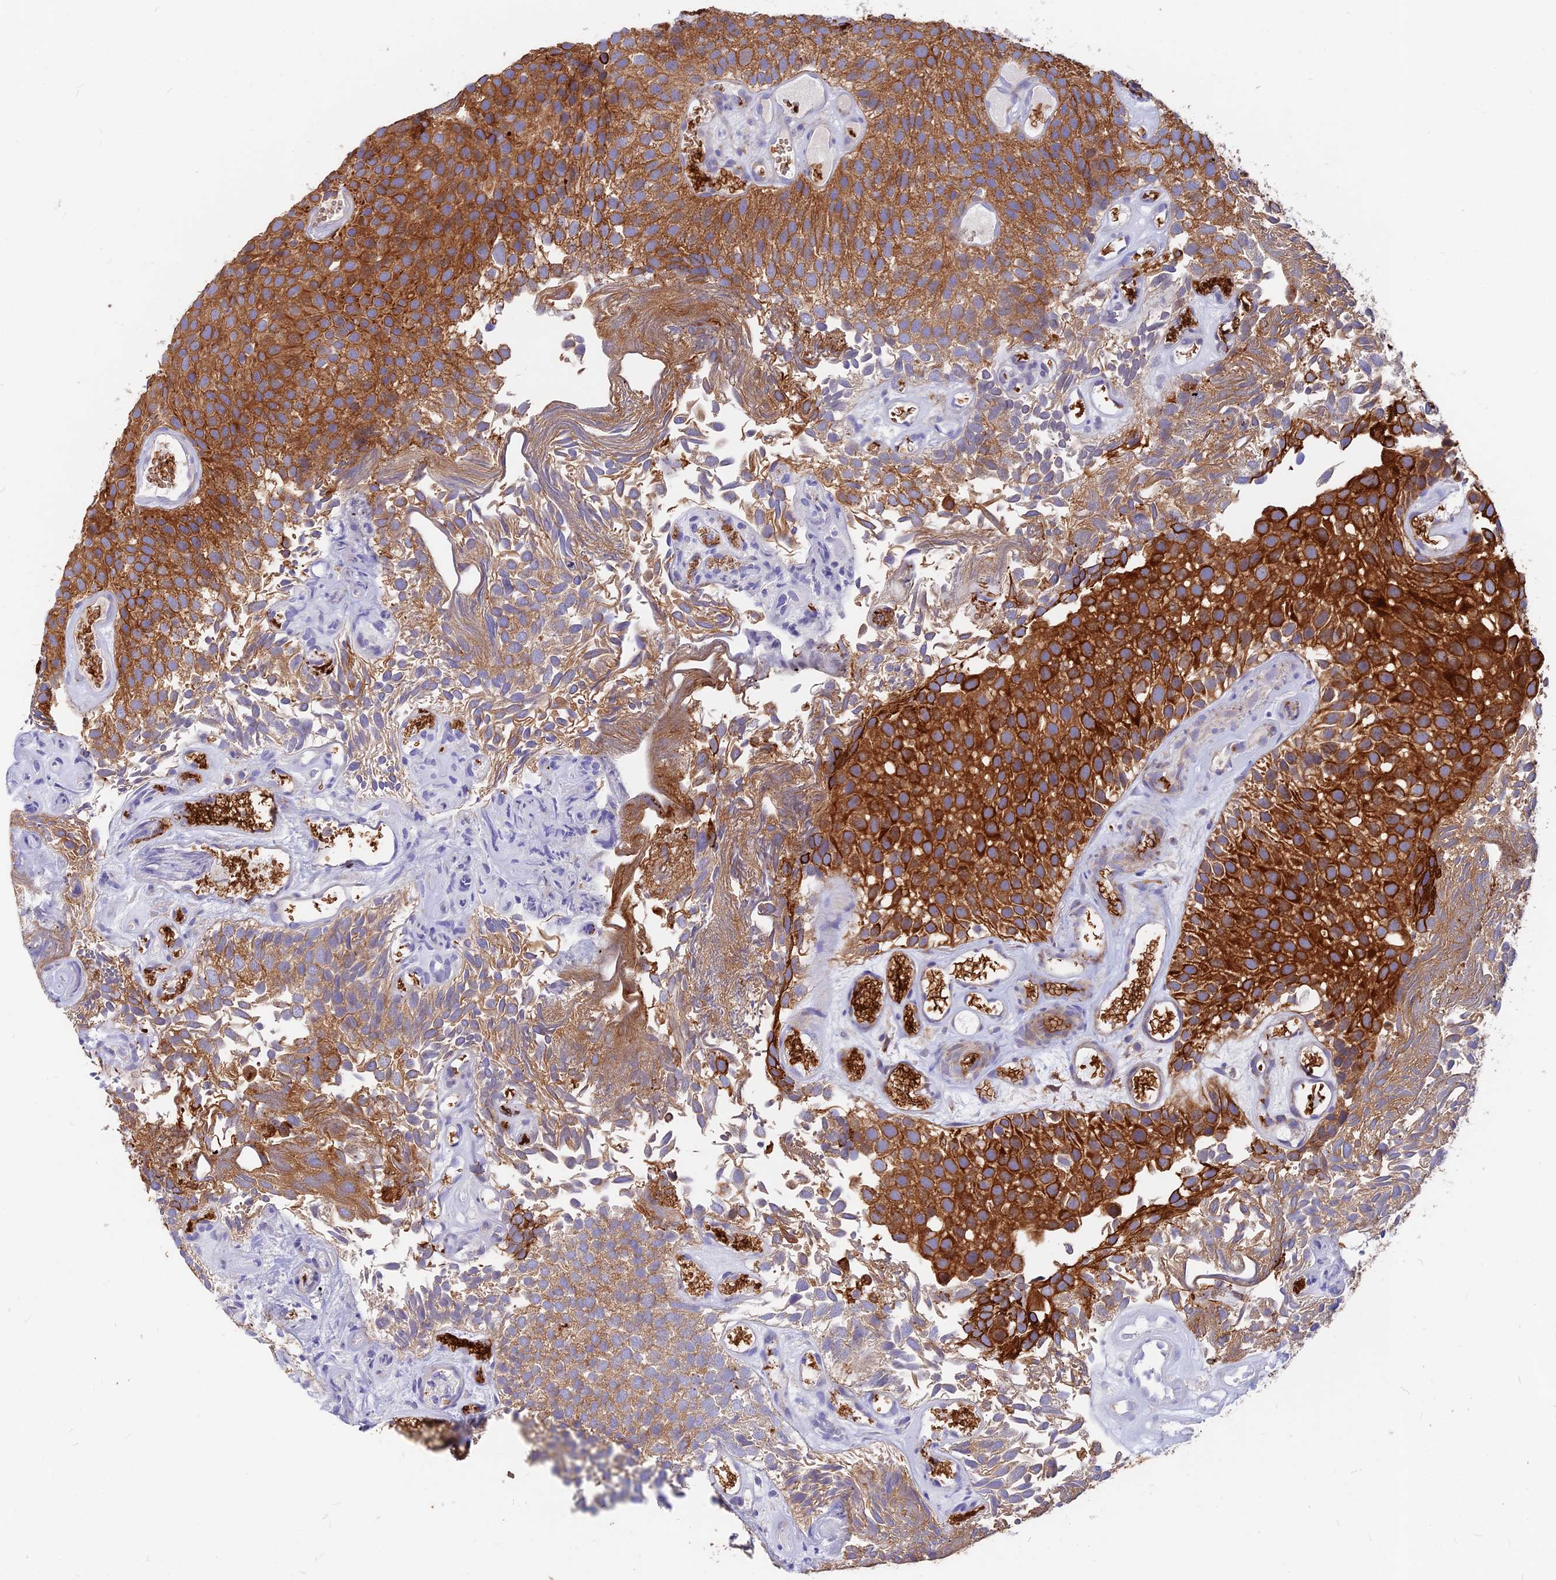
{"staining": {"intensity": "strong", "quantity": ">75%", "location": "cytoplasmic/membranous"}, "tissue": "urothelial cancer", "cell_type": "Tumor cells", "image_type": "cancer", "snomed": [{"axis": "morphology", "description": "Urothelial carcinoma, Low grade"}, {"axis": "topography", "description": "Urinary bladder"}], "caption": "The micrograph demonstrates staining of low-grade urothelial carcinoma, revealing strong cytoplasmic/membranous protein expression (brown color) within tumor cells.", "gene": "DENND2D", "patient": {"sex": "male", "age": 89}}